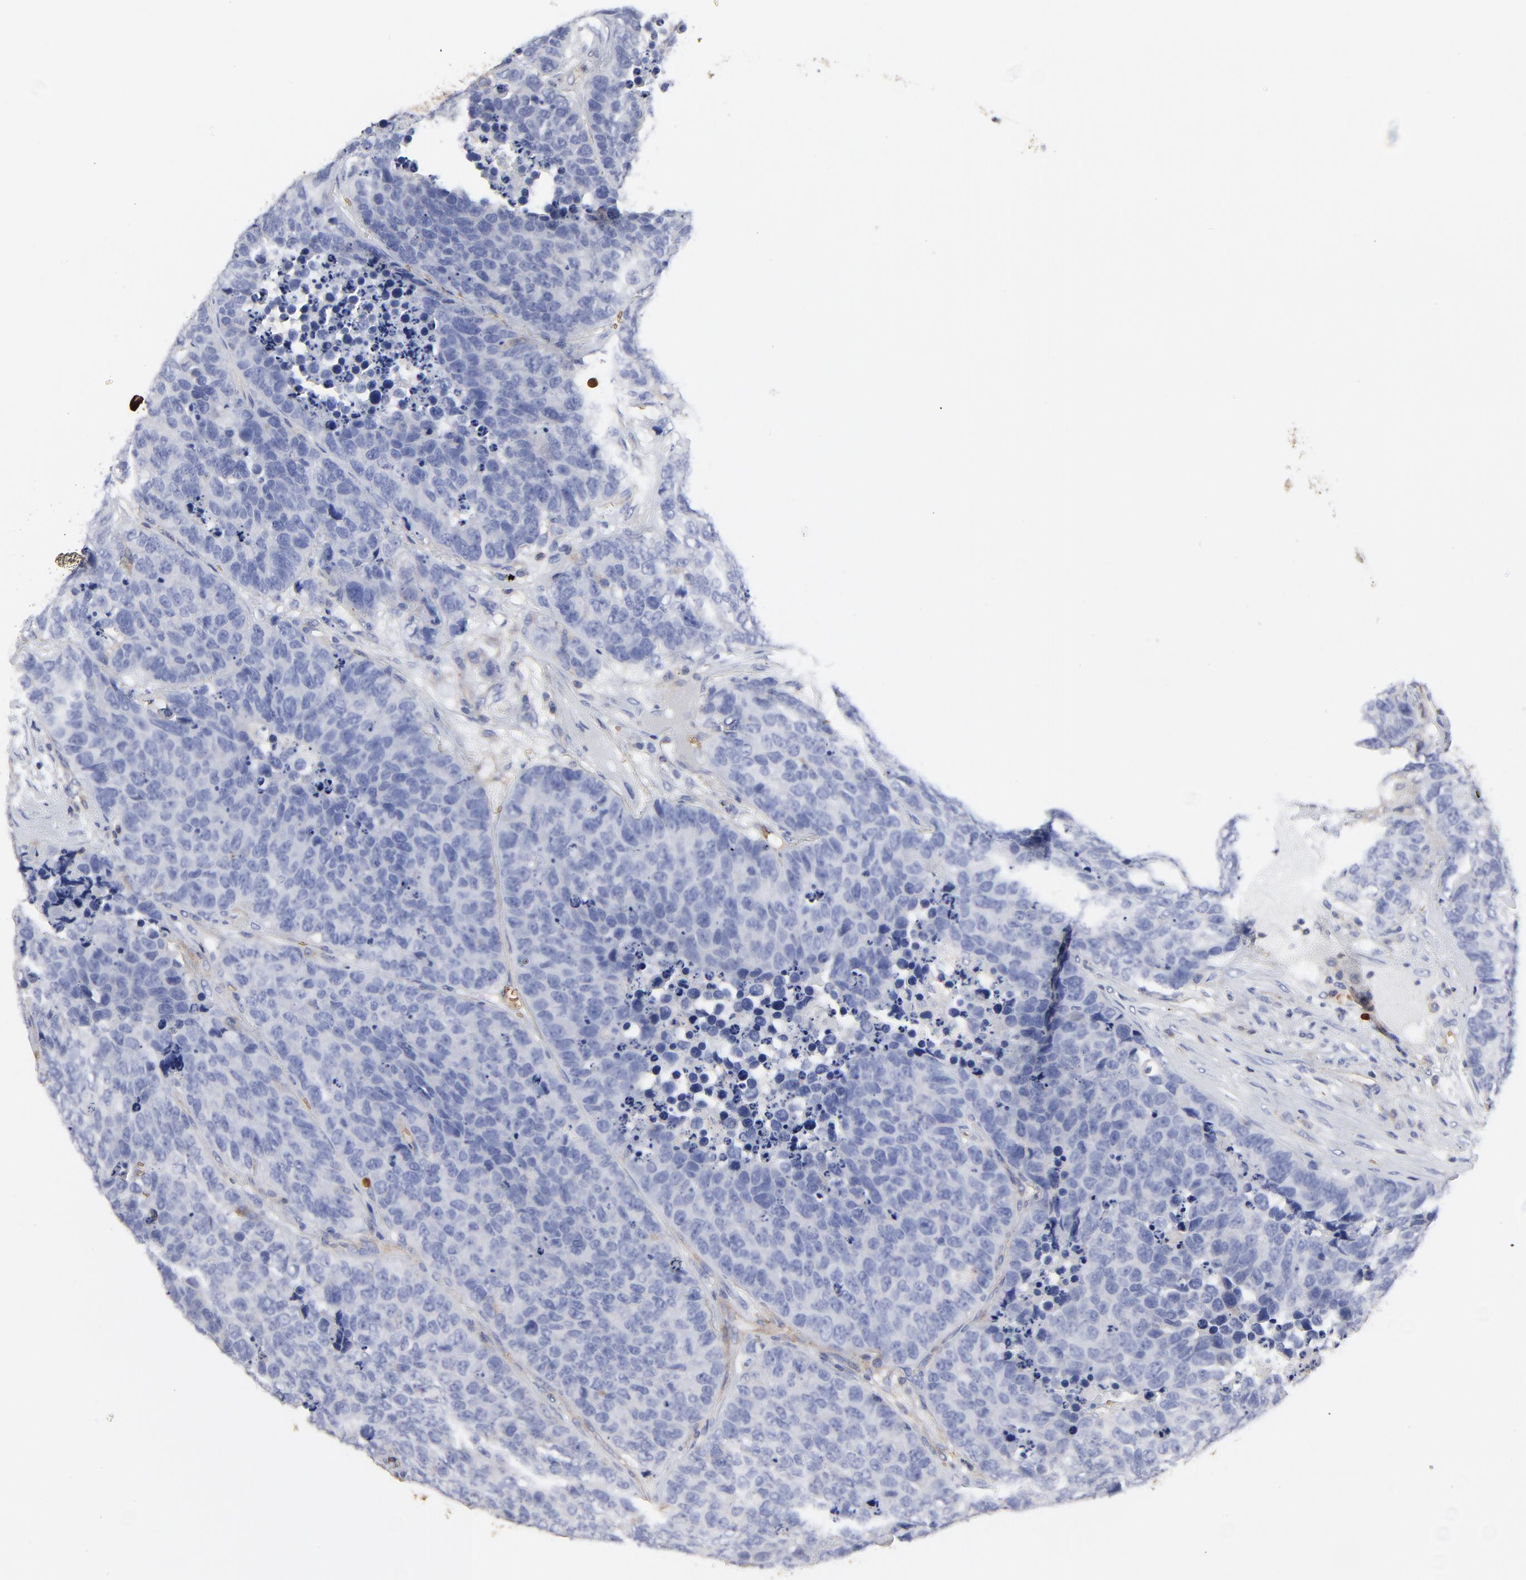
{"staining": {"intensity": "negative", "quantity": "none", "location": "none"}, "tissue": "carcinoid", "cell_type": "Tumor cells", "image_type": "cancer", "snomed": [{"axis": "morphology", "description": "Carcinoid, malignant, NOS"}, {"axis": "topography", "description": "Lung"}], "caption": "IHC micrograph of neoplastic tissue: human carcinoid stained with DAB (3,3'-diaminobenzidine) demonstrates no significant protein staining in tumor cells.", "gene": "PAG1", "patient": {"sex": "male", "age": 60}}